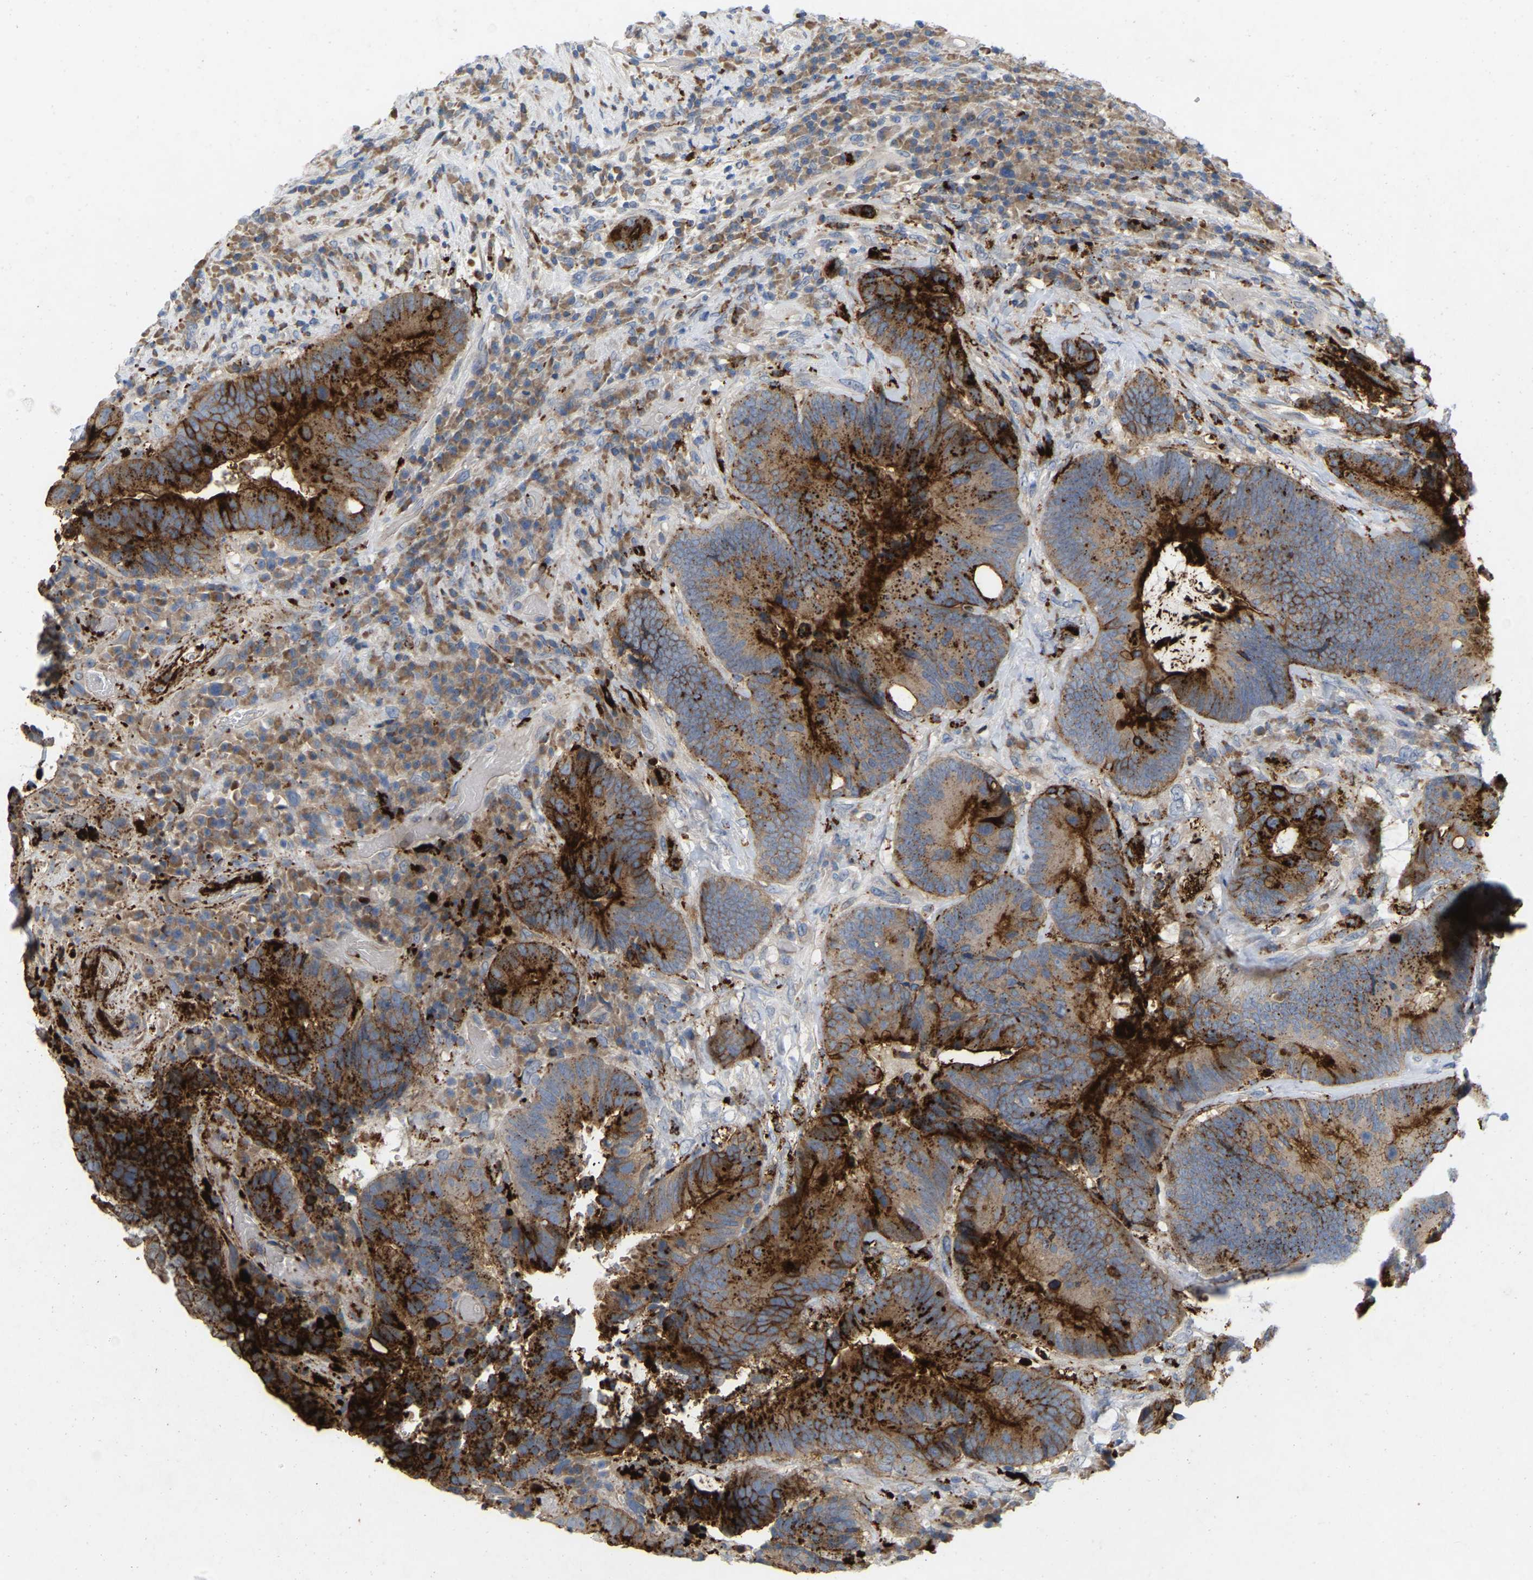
{"staining": {"intensity": "strong", "quantity": ">75%", "location": "cytoplasmic/membranous"}, "tissue": "colorectal cancer", "cell_type": "Tumor cells", "image_type": "cancer", "snomed": [{"axis": "morphology", "description": "Adenocarcinoma, NOS"}, {"axis": "topography", "description": "Rectum"}], "caption": "The immunohistochemical stain shows strong cytoplasmic/membranous expression in tumor cells of colorectal adenocarcinoma tissue.", "gene": "RHEB", "patient": {"sex": "female", "age": 89}}